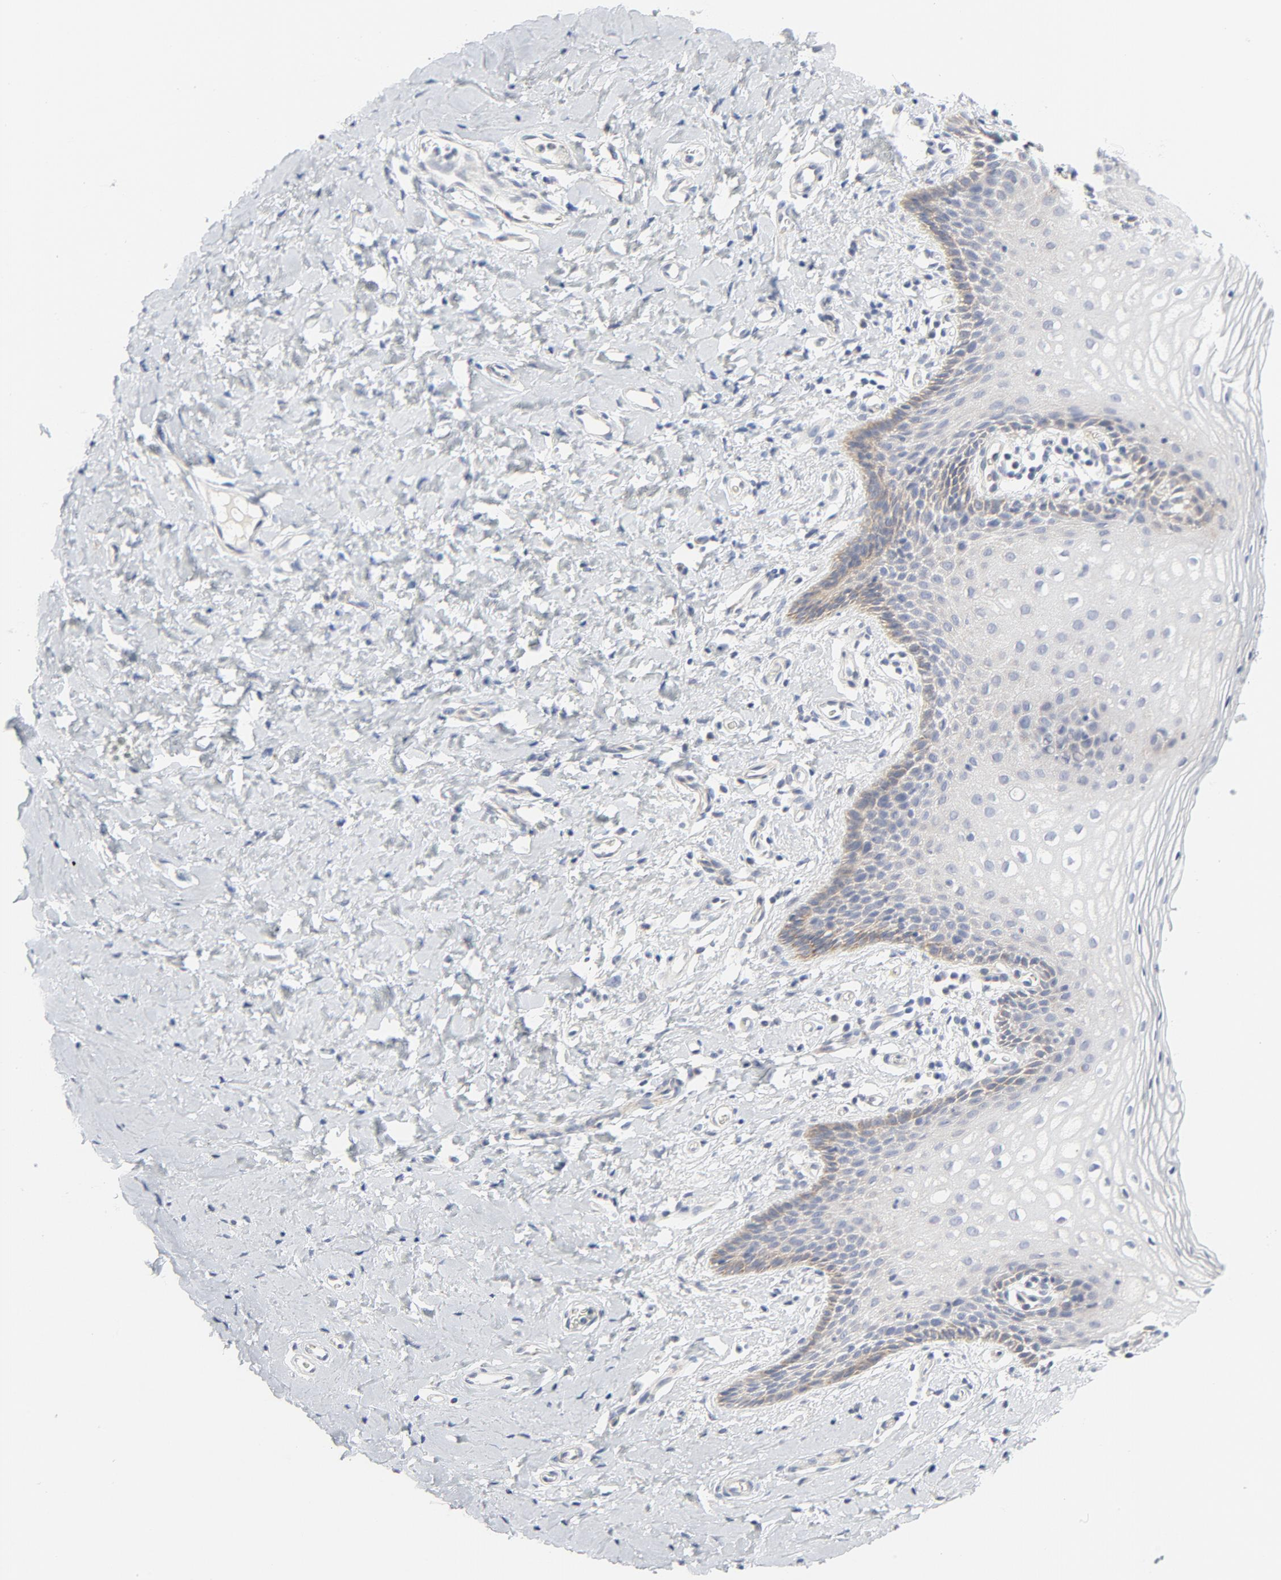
{"staining": {"intensity": "weak", "quantity": "<25%", "location": "cytoplasmic/membranous"}, "tissue": "vagina", "cell_type": "Squamous epithelial cells", "image_type": "normal", "snomed": [{"axis": "morphology", "description": "Normal tissue, NOS"}, {"axis": "topography", "description": "Vagina"}], "caption": "Micrograph shows no significant protein positivity in squamous epithelial cells of unremarkable vagina. (Stains: DAB IHC with hematoxylin counter stain, Microscopy: brightfield microscopy at high magnification).", "gene": "BAD", "patient": {"sex": "female", "age": 55}}